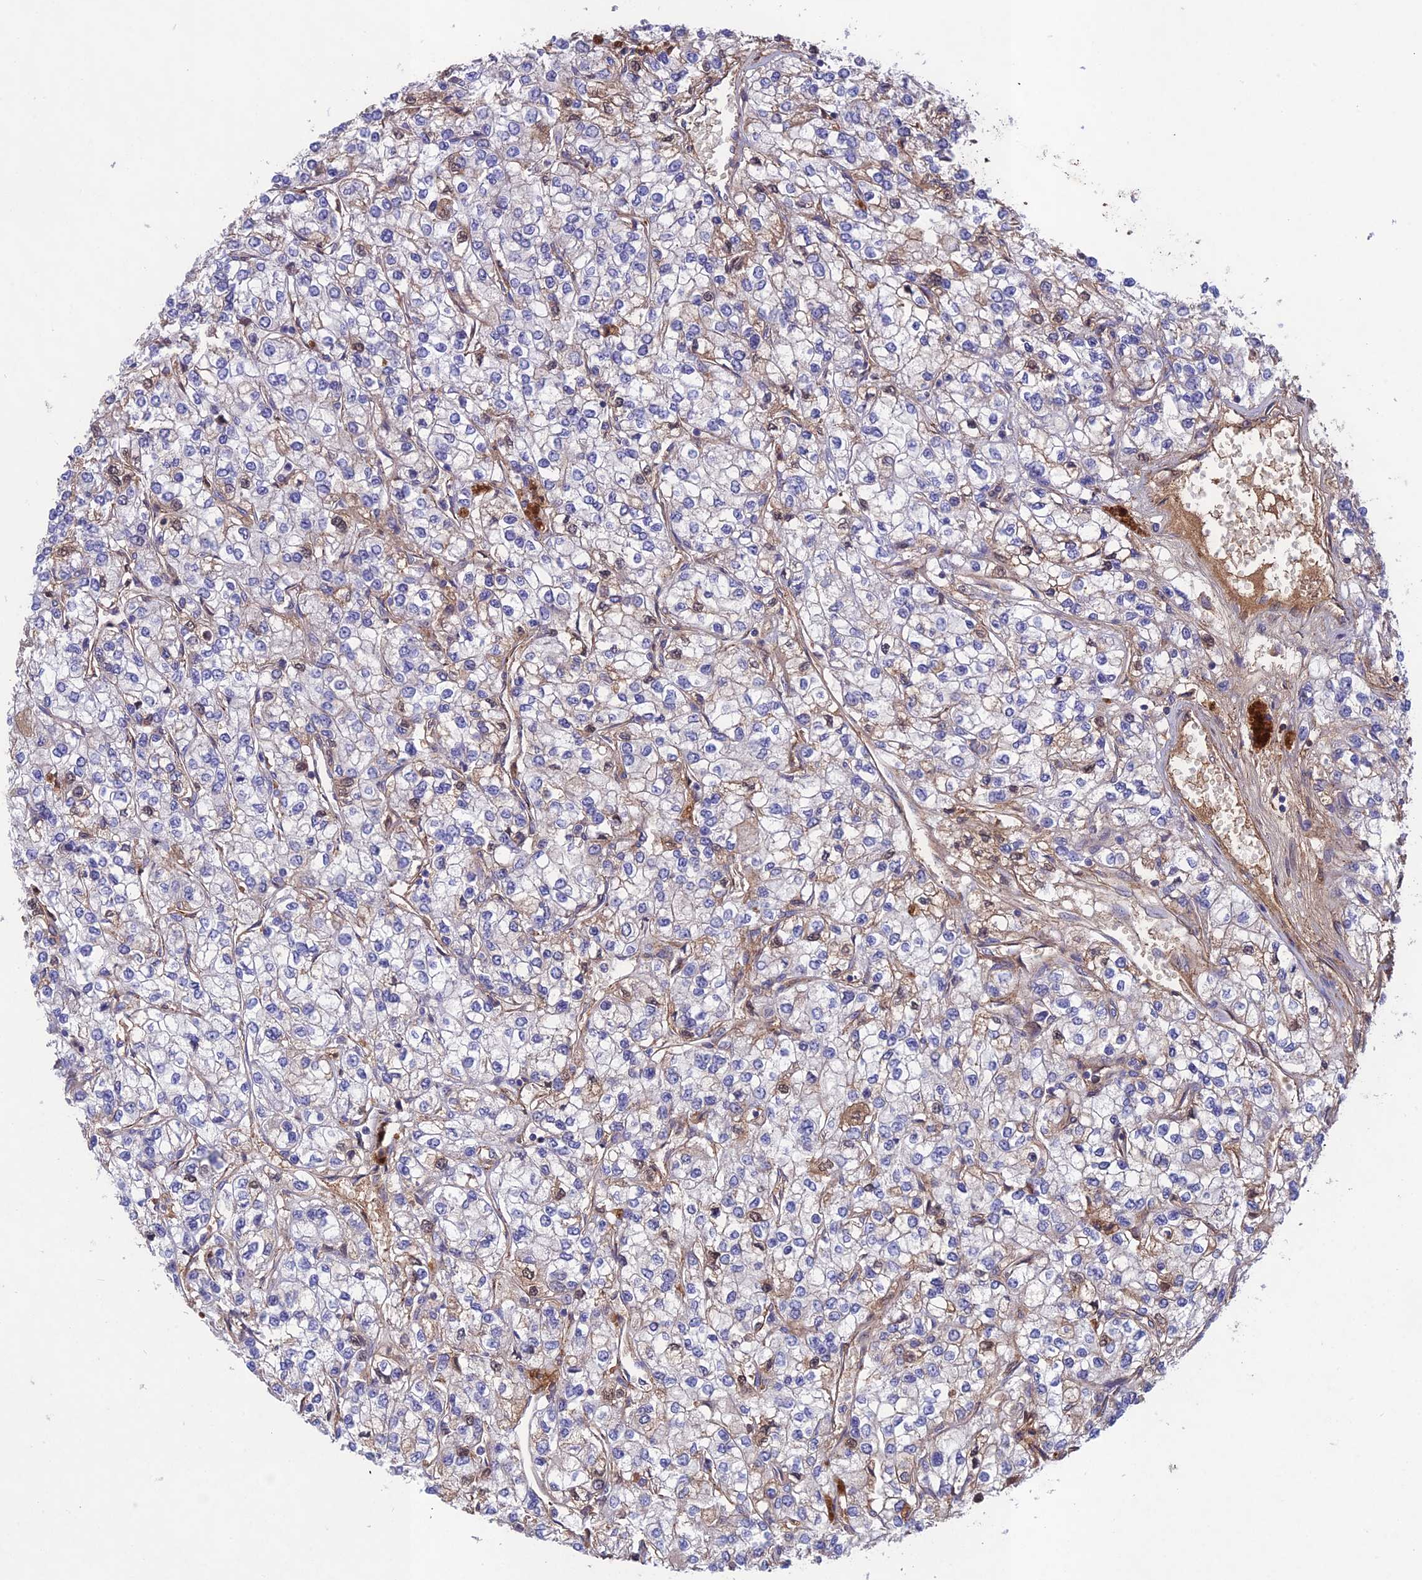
{"staining": {"intensity": "weak", "quantity": "<25%", "location": "cytoplasmic/membranous"}, "tissue": "renal cancer", "cell_type": "Tumor cells", "image_type": "cancer", "snomed": [{"axis": "morphology", "description": "Adenocarcinoma, NOS"}, {"axis": "topography", "description": "Kidney"}], "caption": "Renal cancer (adenocarcinoma) was stained to show a protein in brown. There is no significant staining in tumor cells.", "gene": "ADO", "patient": {"sex": "male", "age": 80}}